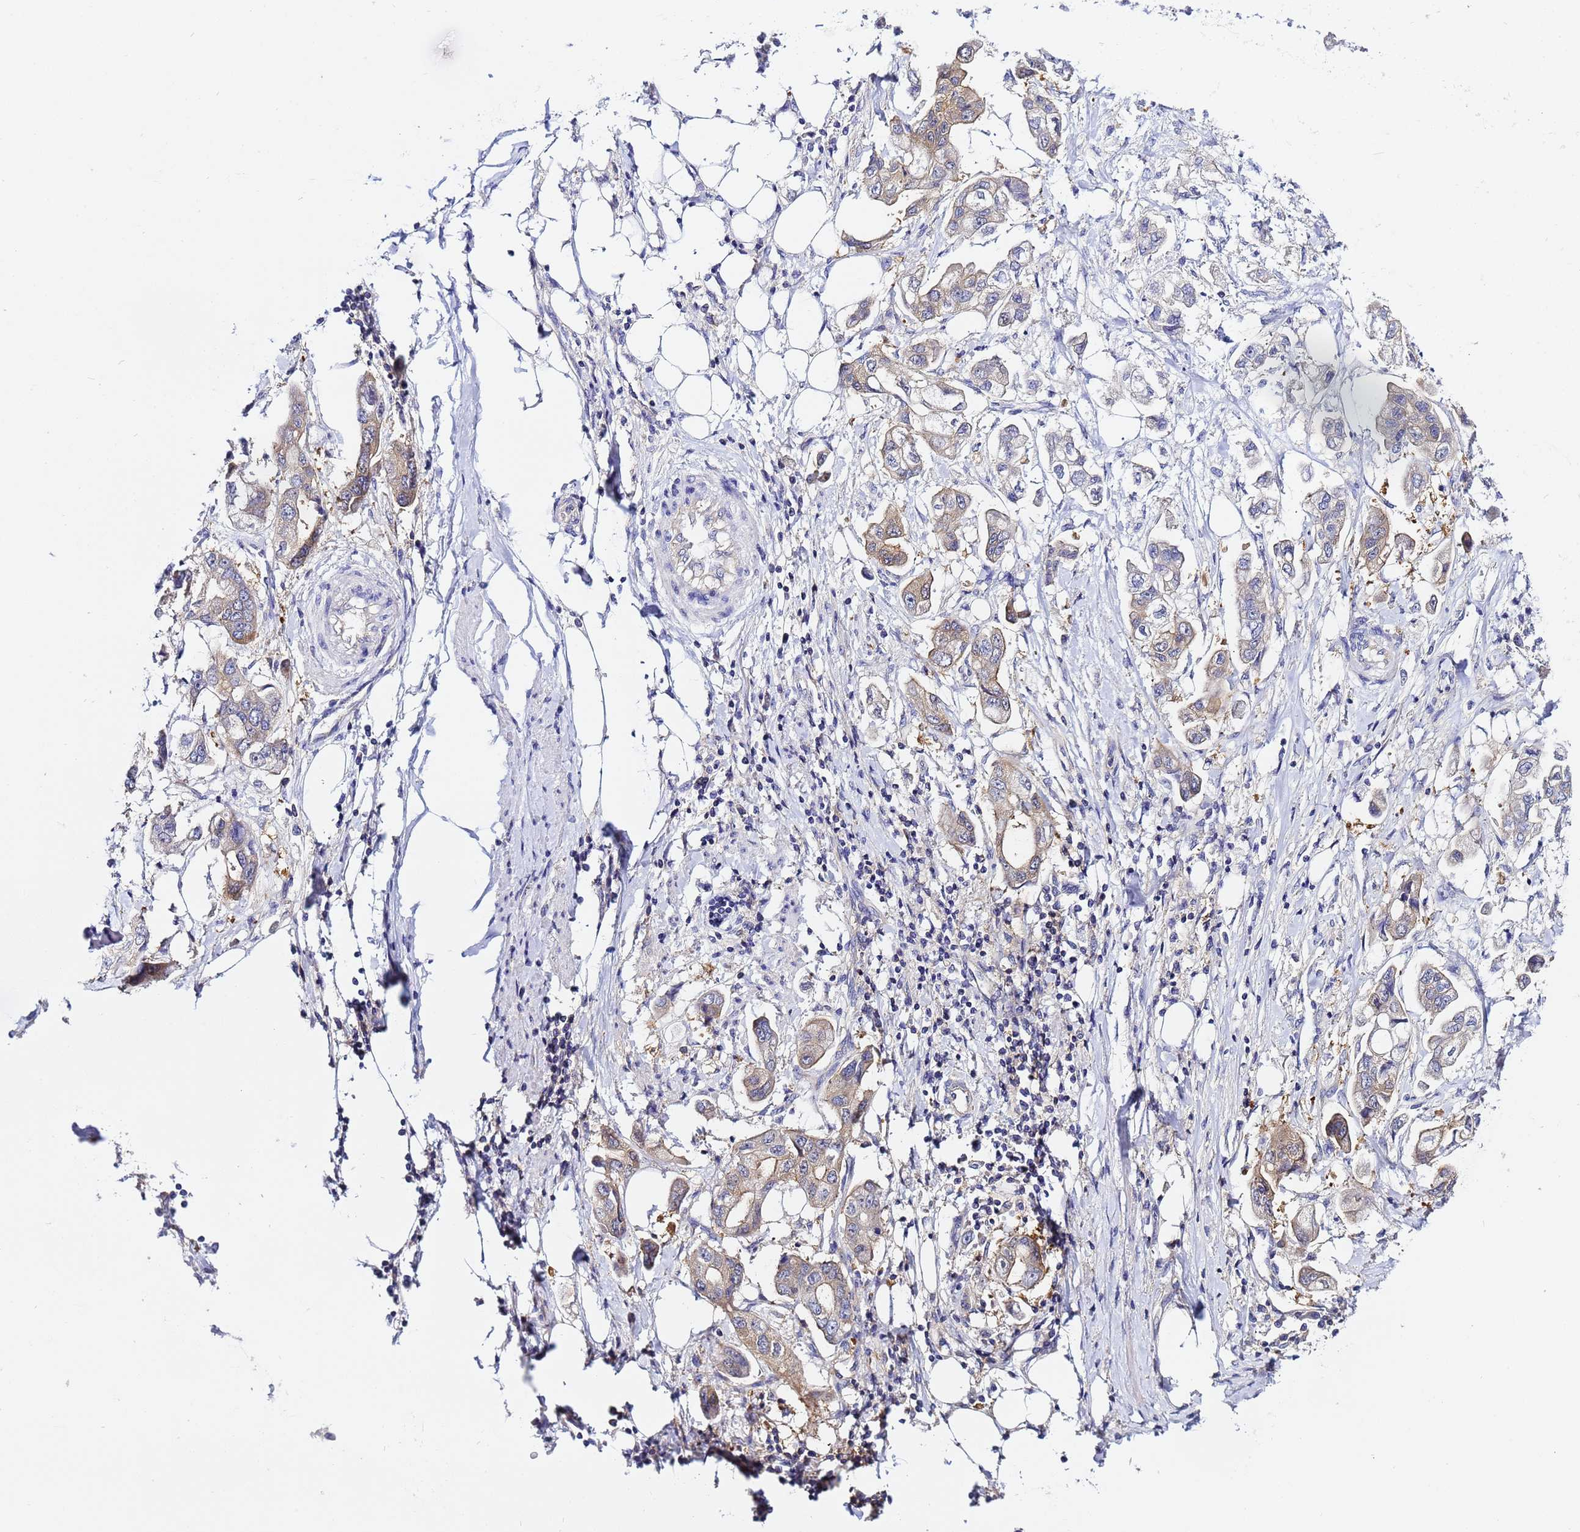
{"staining": {"intensity": "weak", "quantity": "25%-75%", "location": "cytoplasmic/membranous"}, "tissue": "stomach cancer", "cell_type": "Tumor cells", "image_type": "cancer", "snomed": [{"axis": "morphology", "description": "Adenocarcinoma, NOS"}, {"axis": "topography", "description": "Stomach"}], "caption": "Protein expression analysis of human stomach cancer (adenocarcinoma) reveals weak cytoplasmic/membranous positivity in approximately 25%-75% of tumor cells.", "gene": "LENG1", "patient": {"sex": "male", "age": 62}}